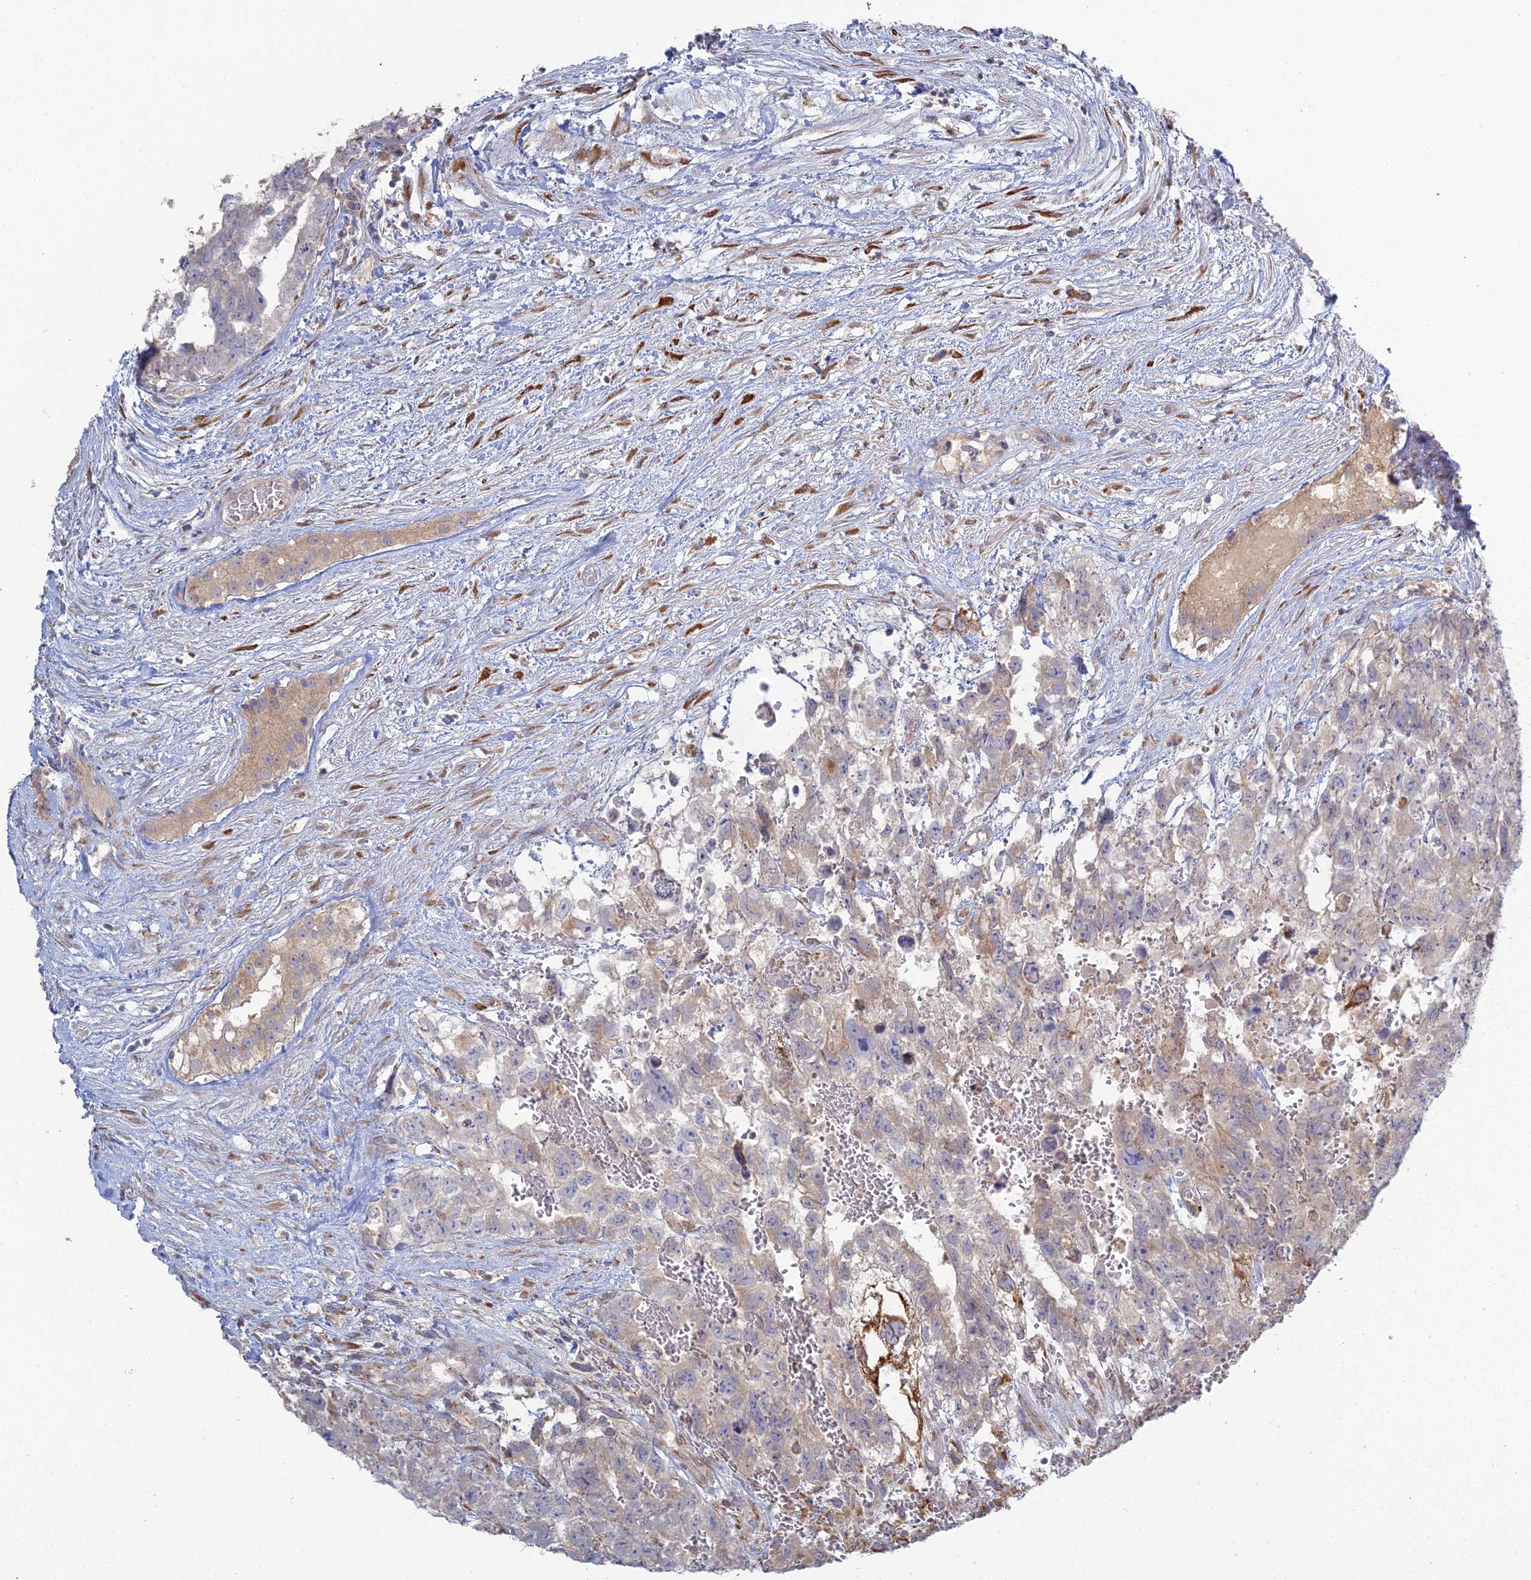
{"staining": {"intensity": "weak", "quantity": "<25%", "location": "cytoplasmic/membranous"}, "tissue": "testis cancer", "cell_type": "Tumor cells", "image_type": "cancer", "snomed": [{"axis": "morphology", "description": "Carcinoma, Embryonal, NOS"}, {"axis": "topography", "description": "Testis"}], "caption": "Testis cancer stained for a protein using immunohistochemistry displays no positivity tumor cells.", "gene": "TRAPPC6A", "patient": {"sex": "male", "age": 26}}